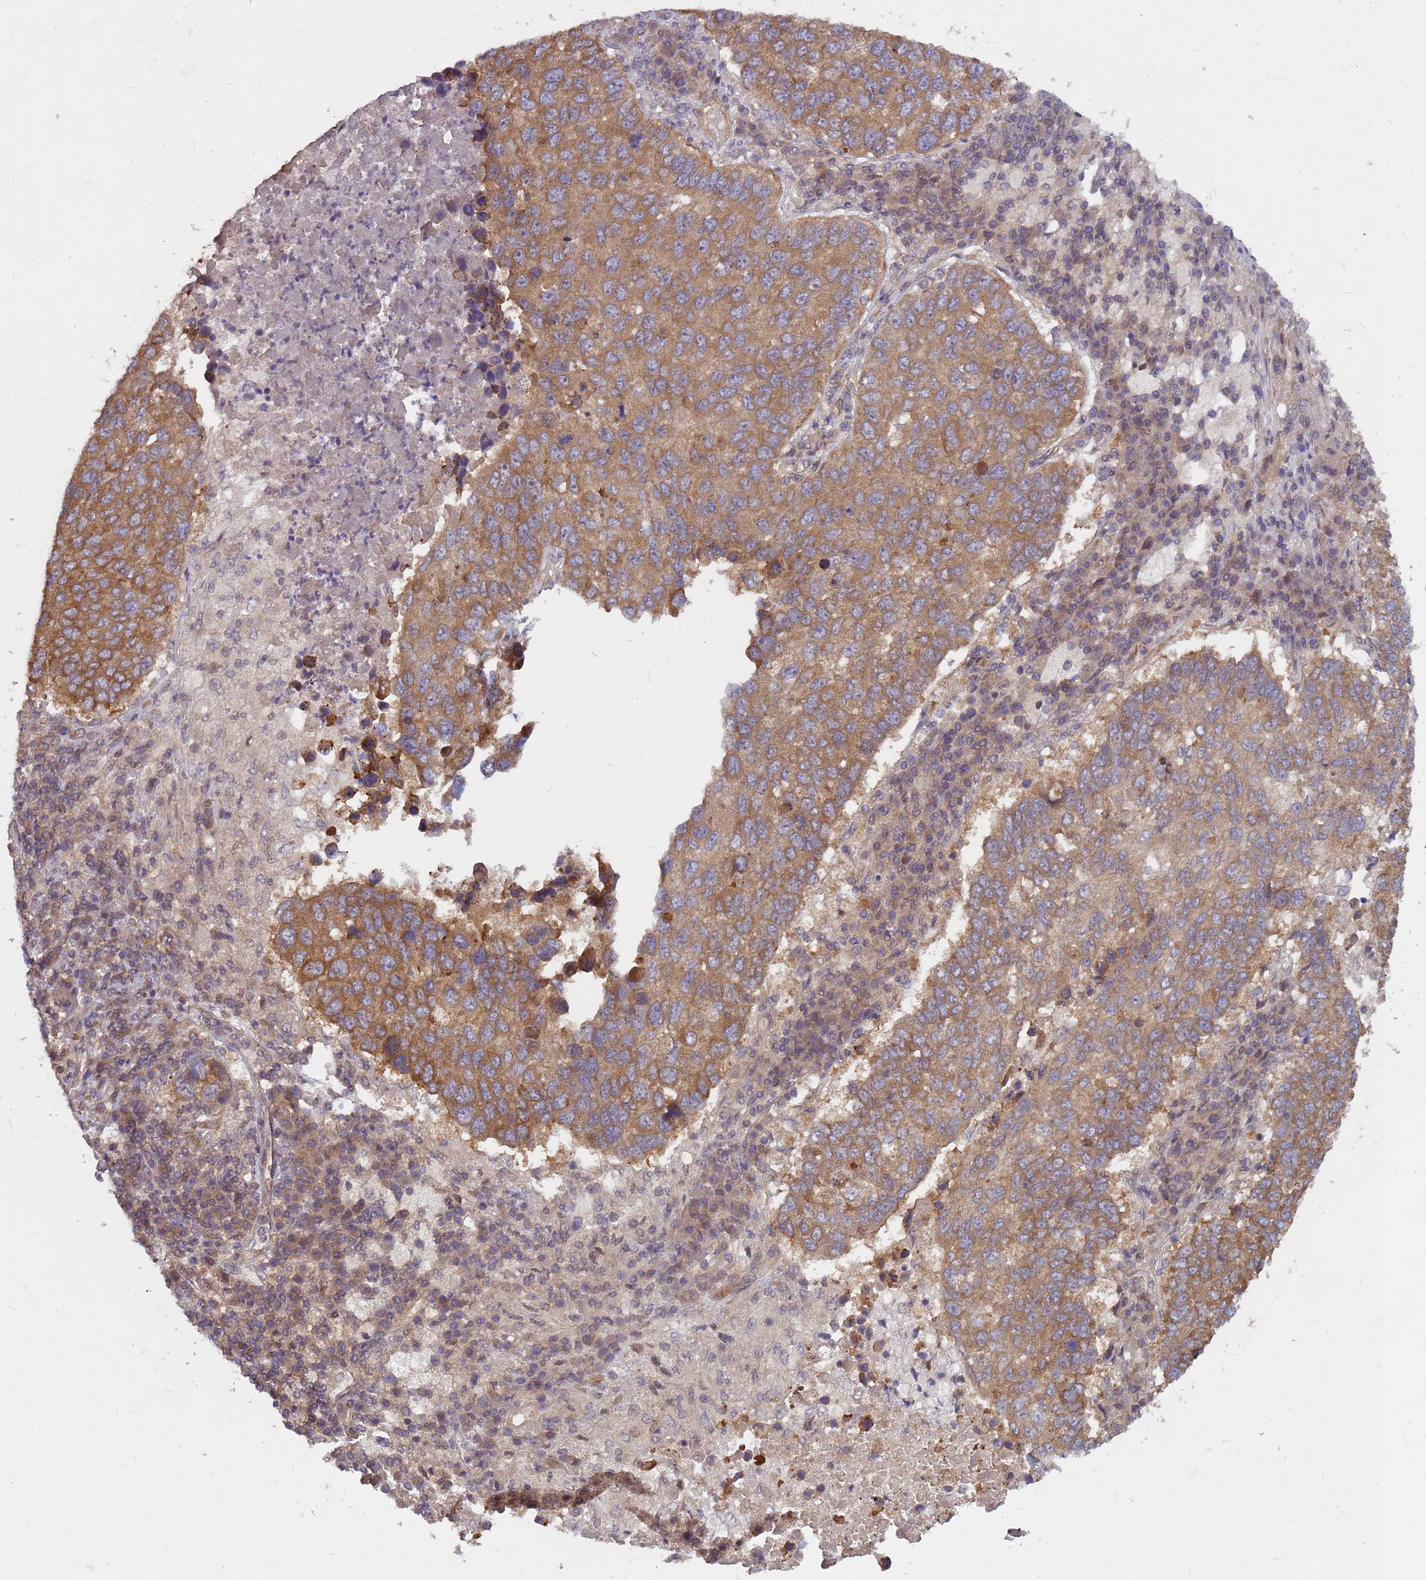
{"staining": {"intensity": "moderate", "quantity": ">75%", "location": "cytoplasmic/membranous"}, "tissue": "lung cancer", "cell_type": "Tumor cells", "image_type": "cancer", "snomed": [{"axis": "morphology", "description": "Squamous cell carcinoma, NOS"}, {"axis": "topography", "description": "Lung"}], "caption": "This image reveals immunohistochemistry (IHC) staining of human lung cancer, with medium moderate cytoplasmic/membranous positivity in approximately >75% of tumor cells.", "gene": "PPP2CB", "patient": {"sex": "male", "age": 73}}